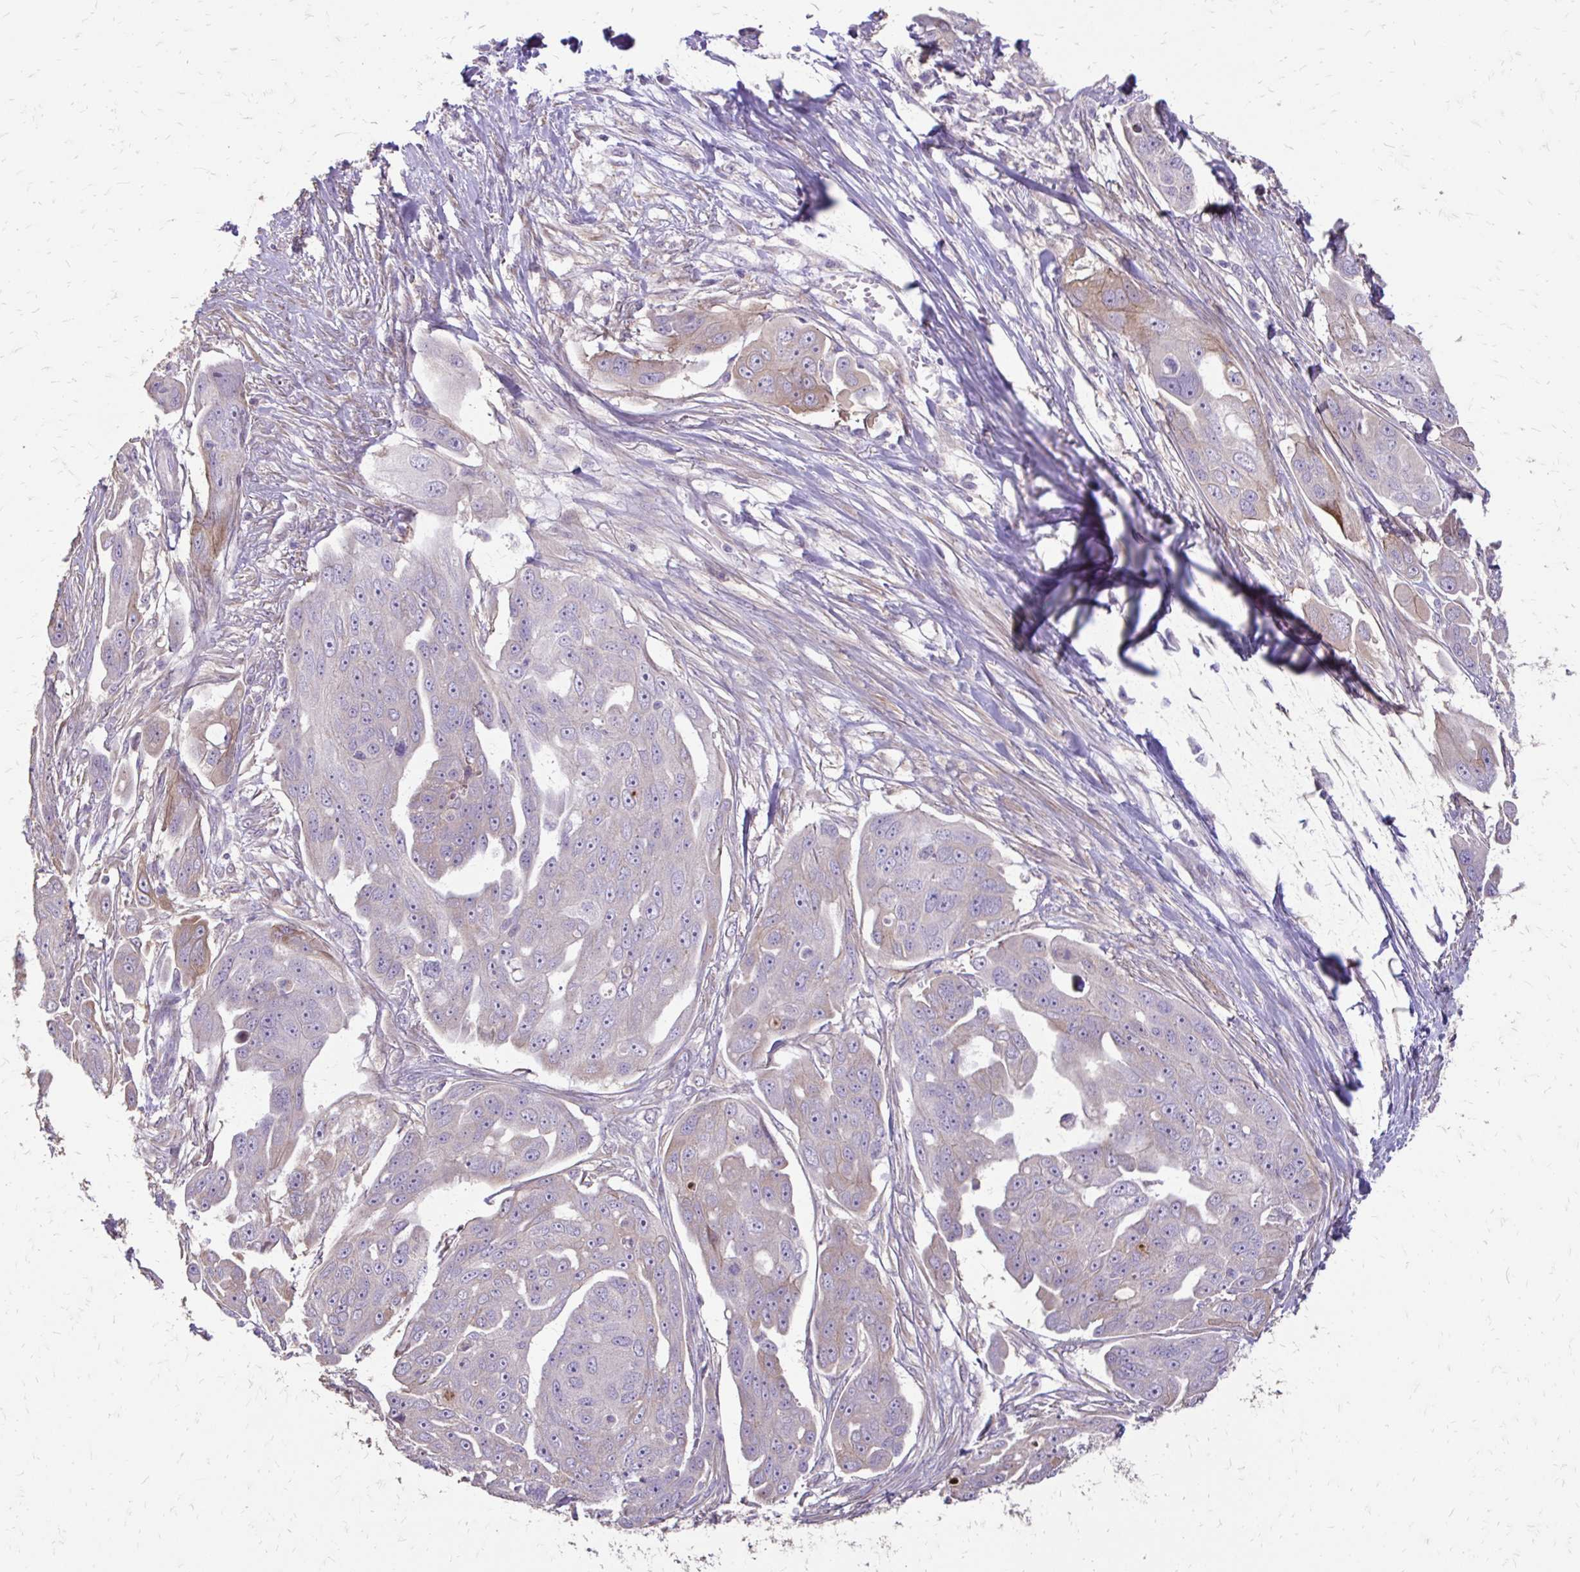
{"staining": {"intensity": "negative", "quantity": "none", "location": "none"}, "tissue": "ovarian cancer", "cell_type": "Tumor cells", "image_type": "cancer", "snomed": [{"axis": "morphology", "description": "Carcinoma, endometroid"}, {"axis": "topography", "description": "Ovary"}], "caption": "High power microscopy micrograph of an immunohistochemistry (IHC) photomicrograph of ovarian endometroid carcinoma, revealing no significant positivity in tumor cells.", "gene": "MYORG", "patient": {"sex": "female", "age": 70}}